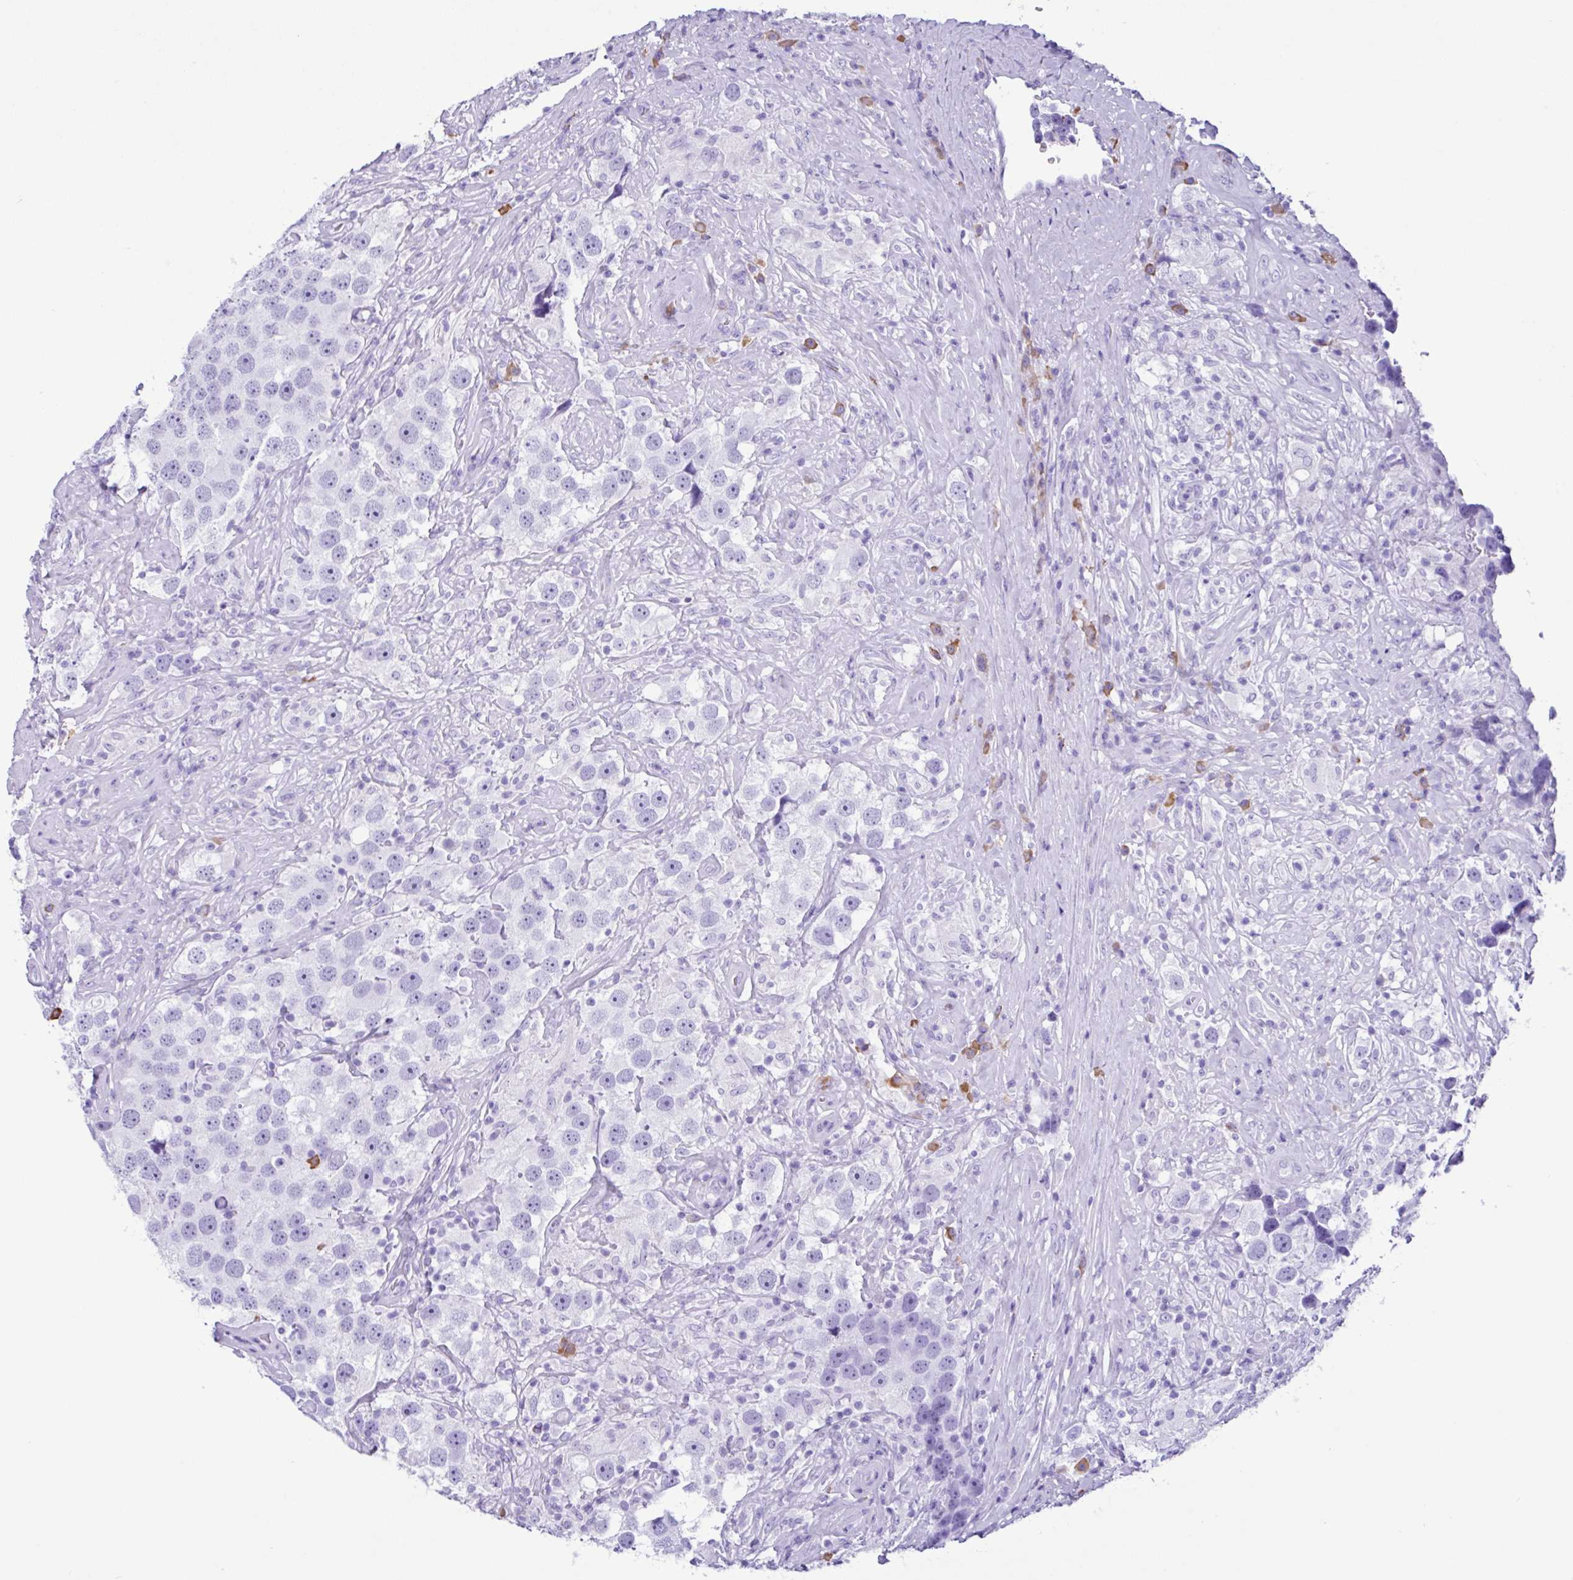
{"staining": {"intensity": "negative", "quantity": "none", "location": "none"}, "tissue": "testis cancer", "cell_type": "Tumor cells", "image_type": "cancer", "snomed": [{"axis": "morphology", "description": "Seminoma, NOS"}, {"axis": "topography", "description": "Testis"}], "caption": "Immunohistochemistry photomicrograph of neoplastic tissue: seminoma (testis) stained with DAB reveals no significant protein positivity in tumor cells. (Stains: DAB IHC with hematoxylin counter stain, Microscopy: brightfield microscopy at high magnification).", "gene": "PIGF", "patient": {"sex": "male", "age": 49}}